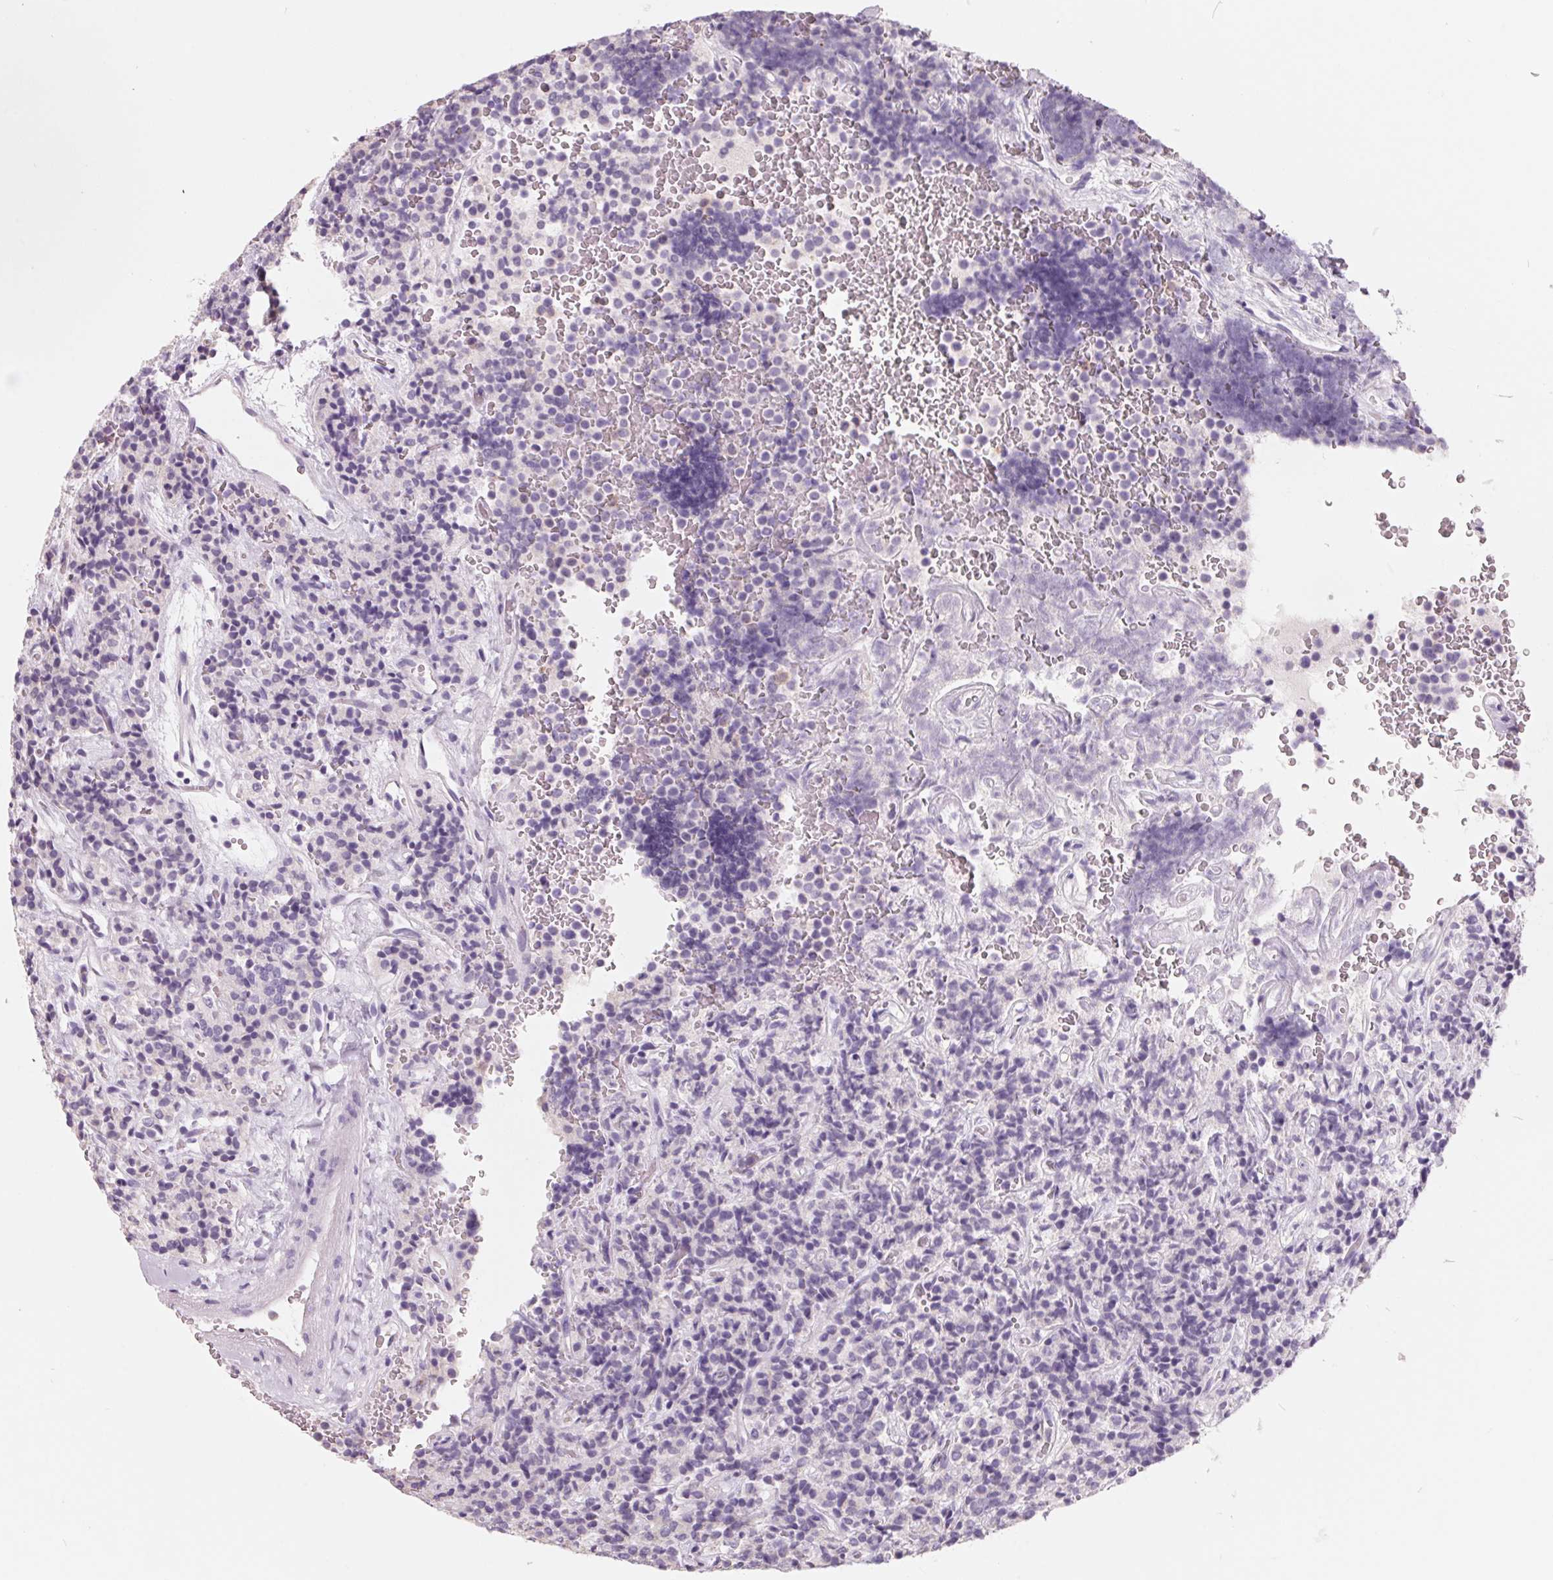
{"staining": {"intensity": "negative", "quantity": "none", "location": "none"}, "tissue": "carcinoid", "cell_type": "Tumor cells", "image_type": "cancer", "snomed": [{"axis": "morphology", "description": "Carcinoid, malignant, NOS"}, {"axis": "topography", "description": "Pancreas"}], "caption": "The micrograph shows no significant positivity in tumor cells of carcinoid (malignant). (Brightfield microscopy of DAB IHC at high magnification).", "gene": "FTCD", "patient": {"sex": "male", "age": 36}}